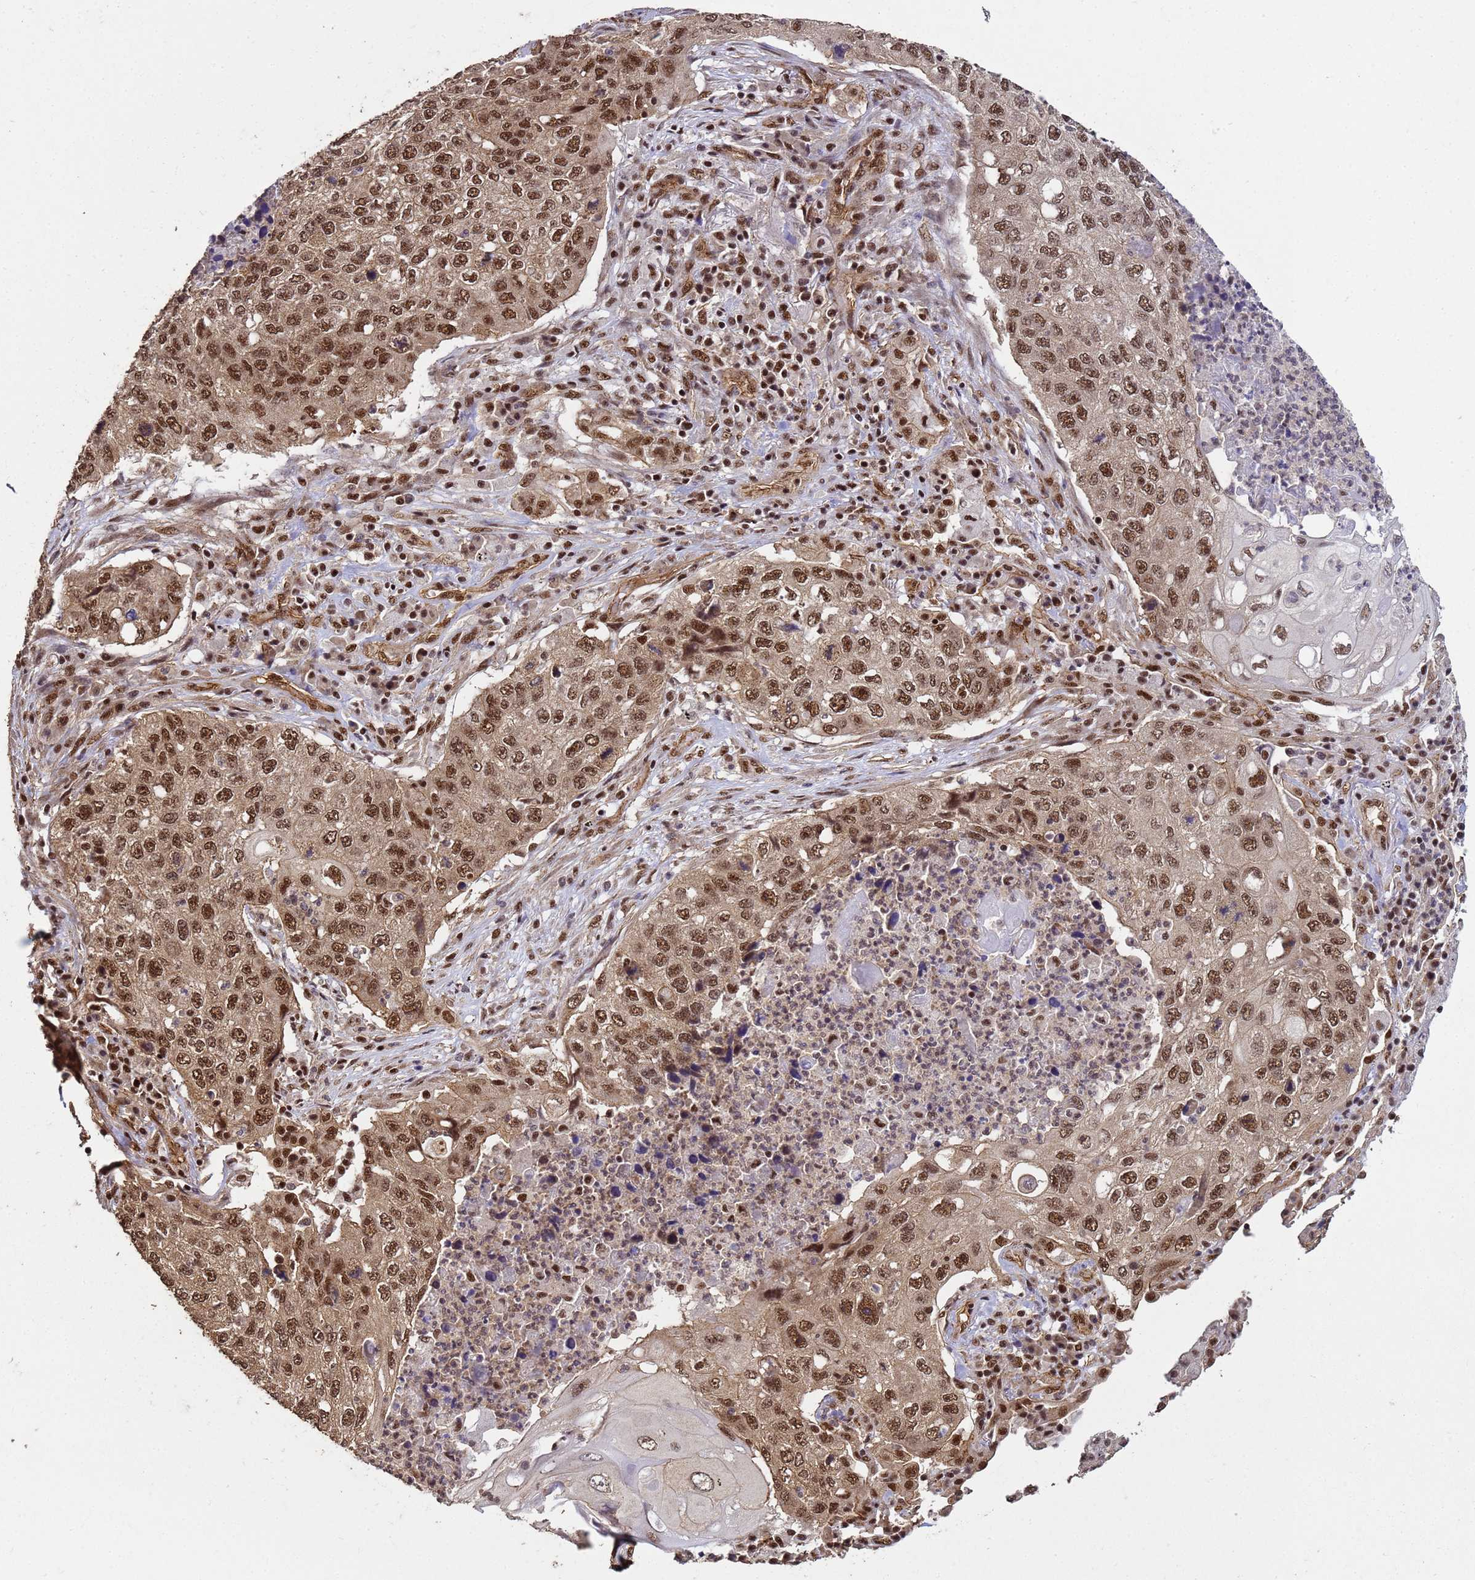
{"staining": {"intensity": "strong", "quantity": ">75%", "location": "cytoplasmic/membranous,nuclear"}, "tissue": "lung cancer", "cell_type": "Tumor cells", "image_type": "cancer", "snomed": [{"axis": "morphology", "description": "Squamous cell carcinoma, NOS"}, {"axis": "topography", "description": "Lung"}], "caption": "Immunohistochemical staining of lung squamous cell carcinoma exhibits high levels of strong cytoplasmic/membranous and nuclear protein staining in about >75% of tumor cells.", "gene": "SYF2", "patient": {"sex": "female", "age": 63}}